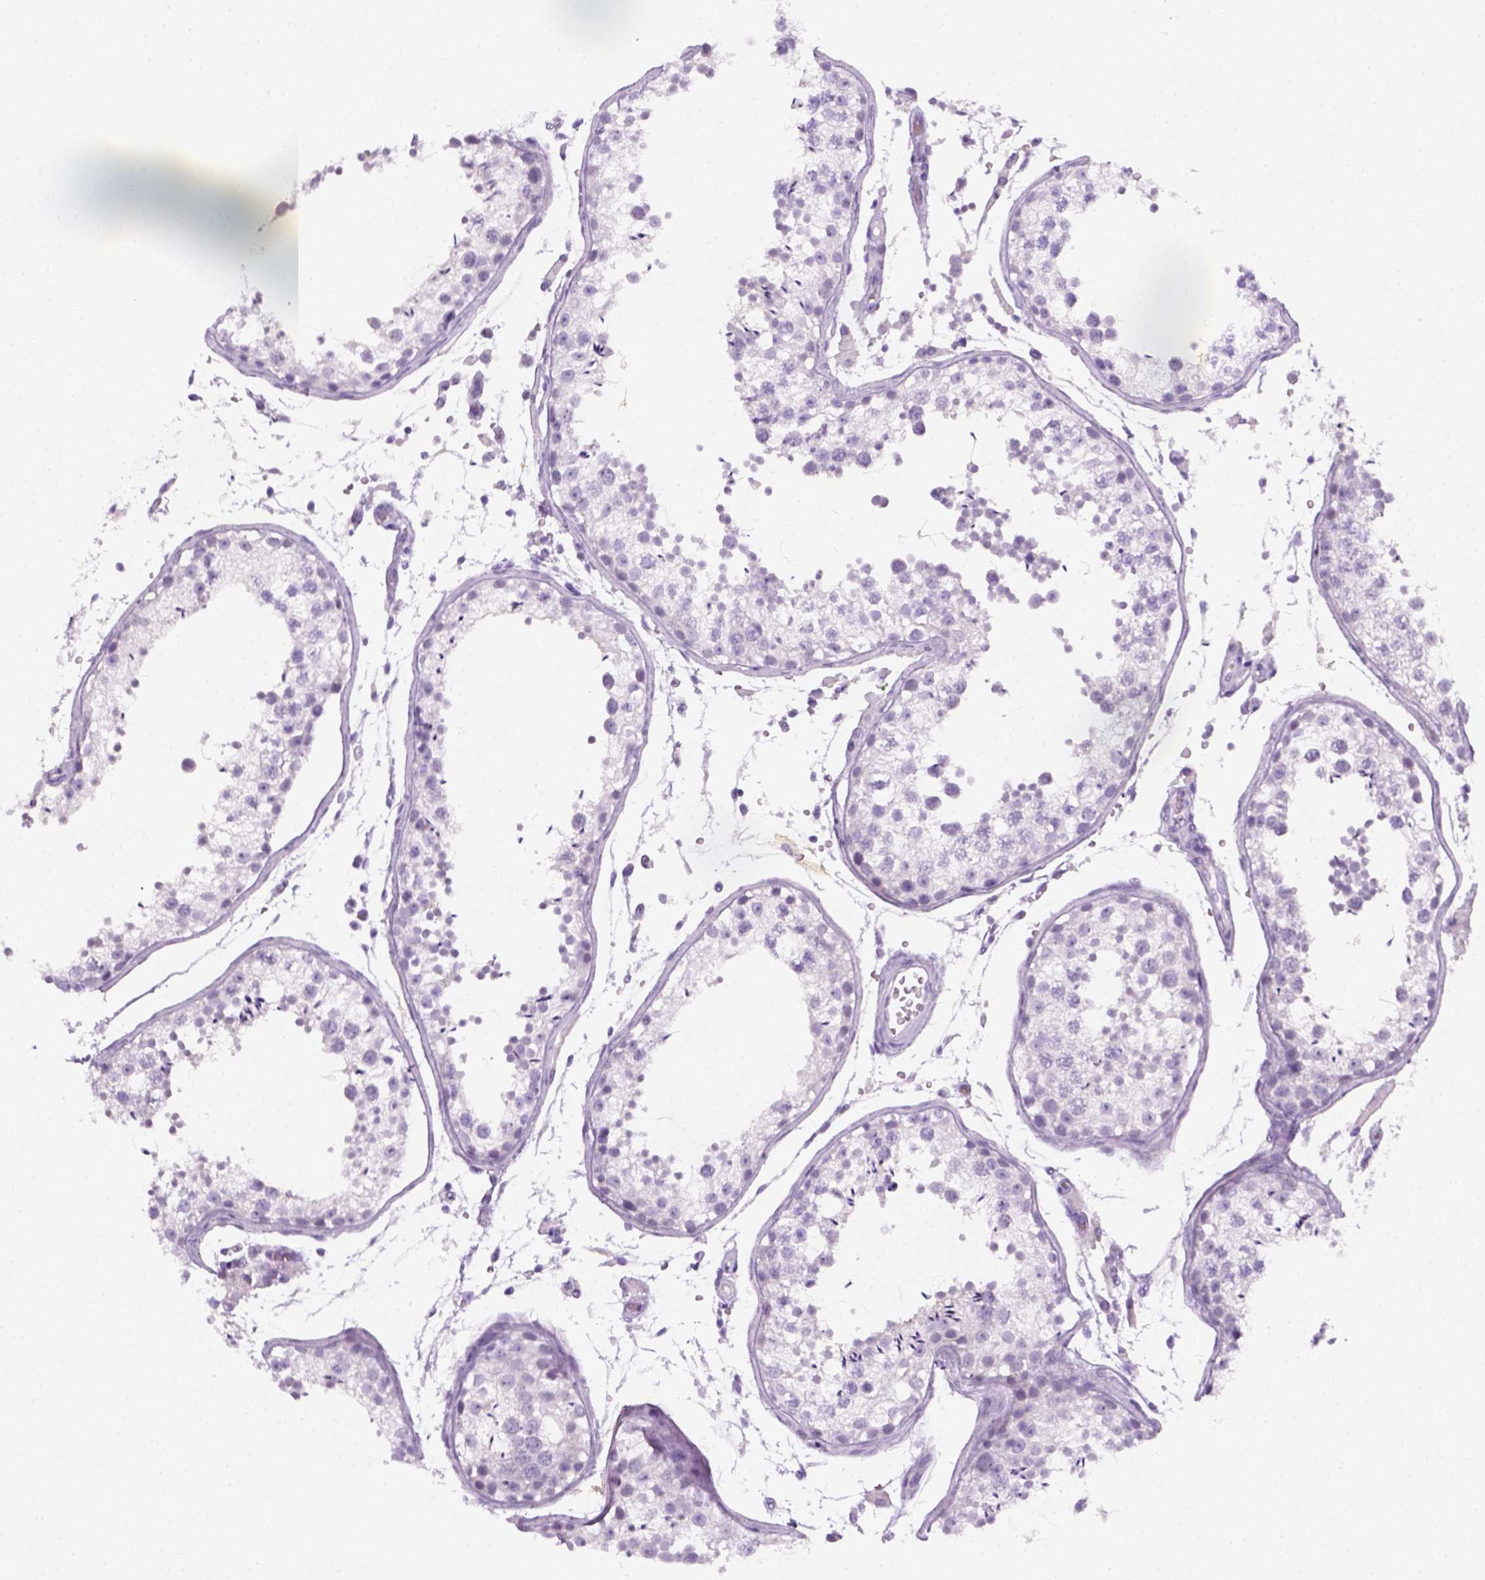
{"staining": {"intensity": "negative", "quantity": "none", "location": "none"}, "tissue": "testis", "cell_type": "Cells in seminiferous ducts", "image_type": "normal", "snomed": [{"axis": "morphology", "description": "Normal tissue, NOS"}, {"axis": "topography", "description": "Testis"}], "caption": "Immunohistochemistry histopathology image of normal human testis stained for a protein (brown), which exhibits no expression in cells in seminiferous ducts.", "gene": "AQP3", "patient": {"sex": "male", "age": 29}}